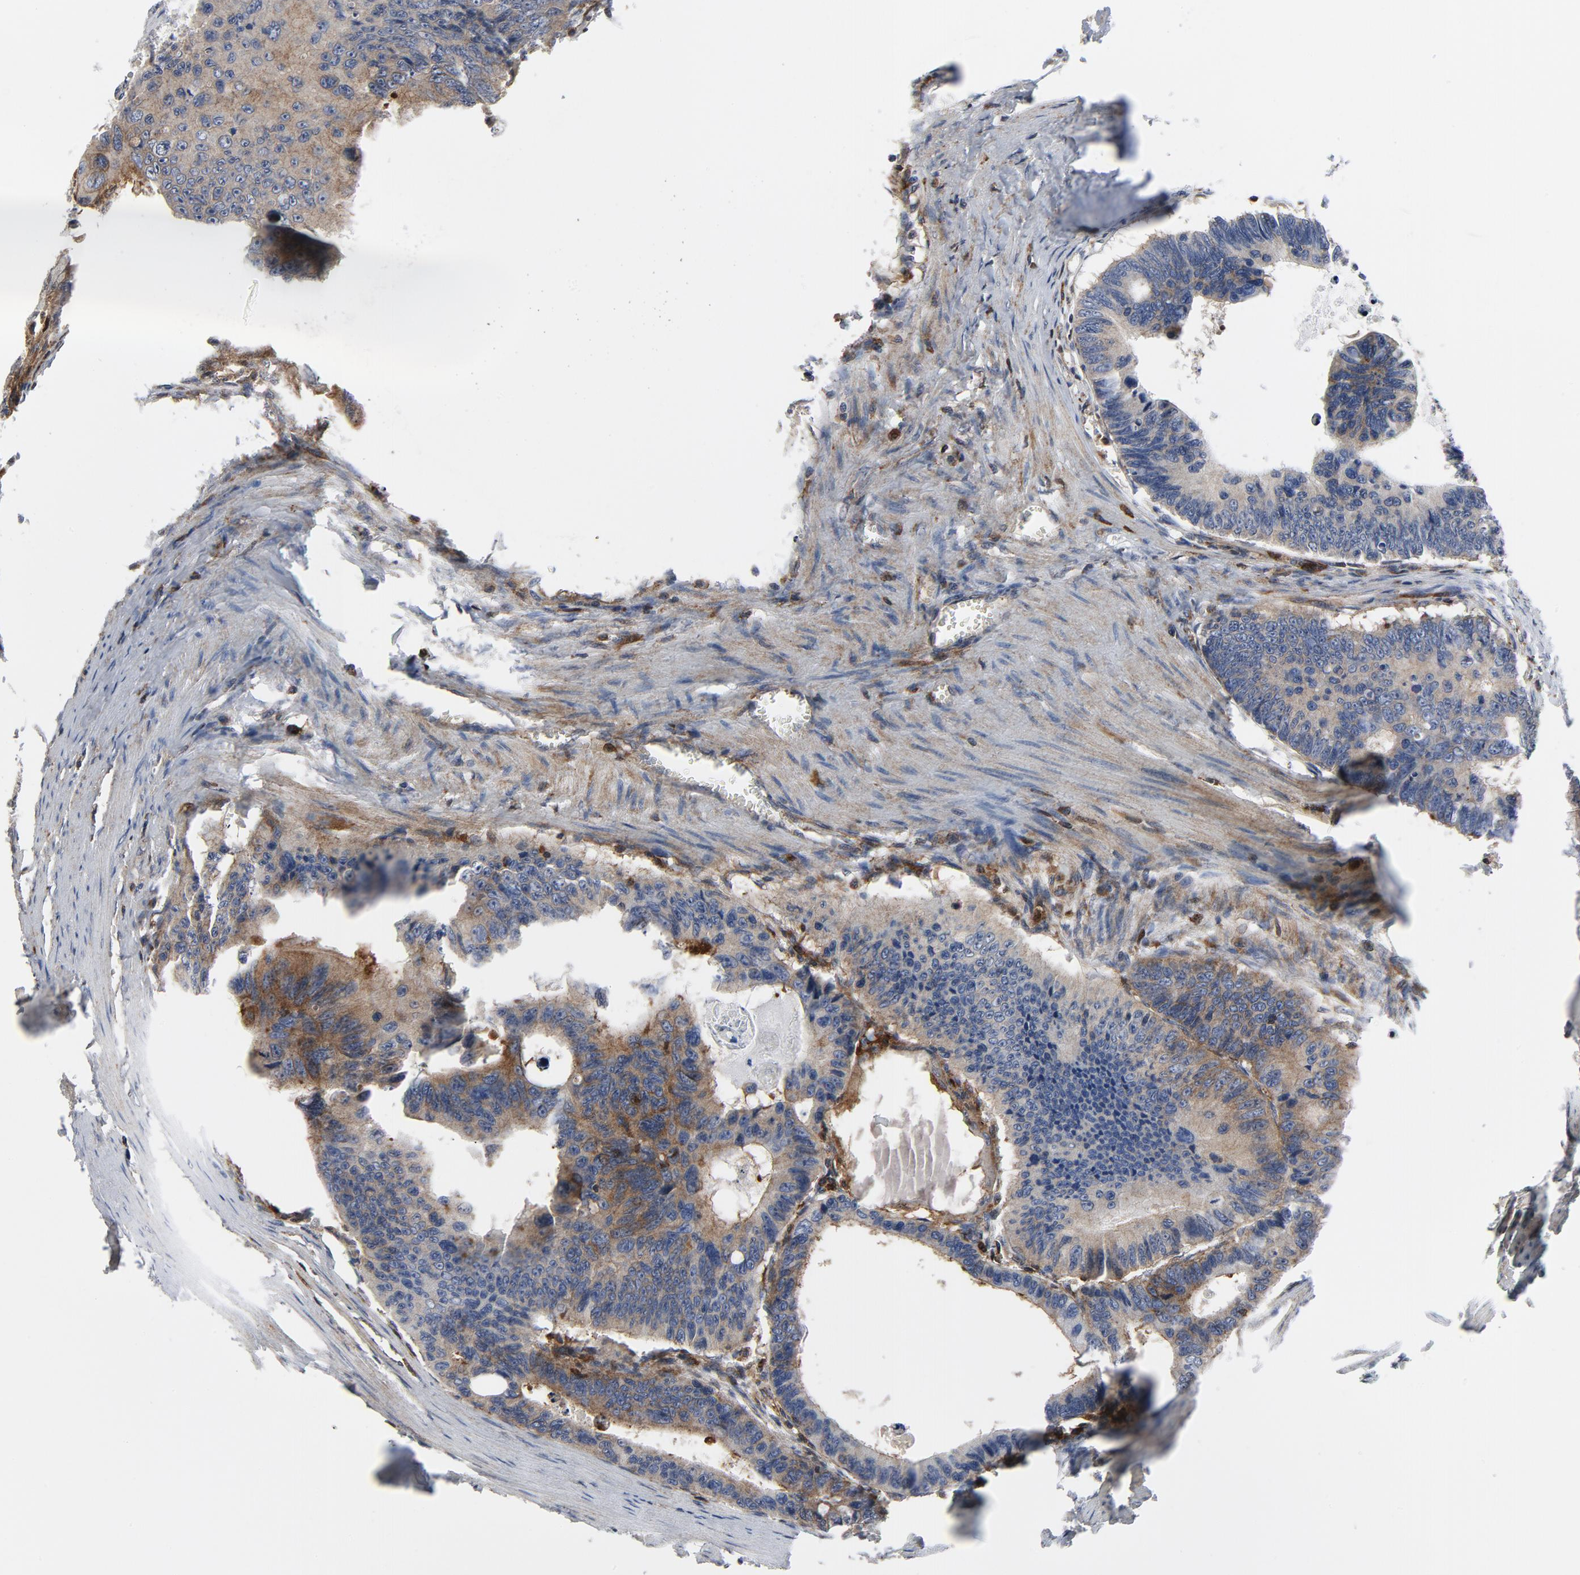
{"staining": {"intensity": "strong", "quantity": ">75%", "location": "cytoplasmic/membranous"}, "tissue": "colorectal cancer", "cell_type": "Tumor cells", "image_type": "cancer", "snomed": [{"axis": "morphology", "description": "Adenocarcinoma, NOS"}, {"axis": "topography", "description": "Colon"}], "caption": "Protein analysis of colorectal adenocarcinoma tissue demonstrates strong cytoplasmic/membranous expression in approximately >75% of tumor cells.", "gene": "YES1", "patient": {"sex": "female", "age": 55}}